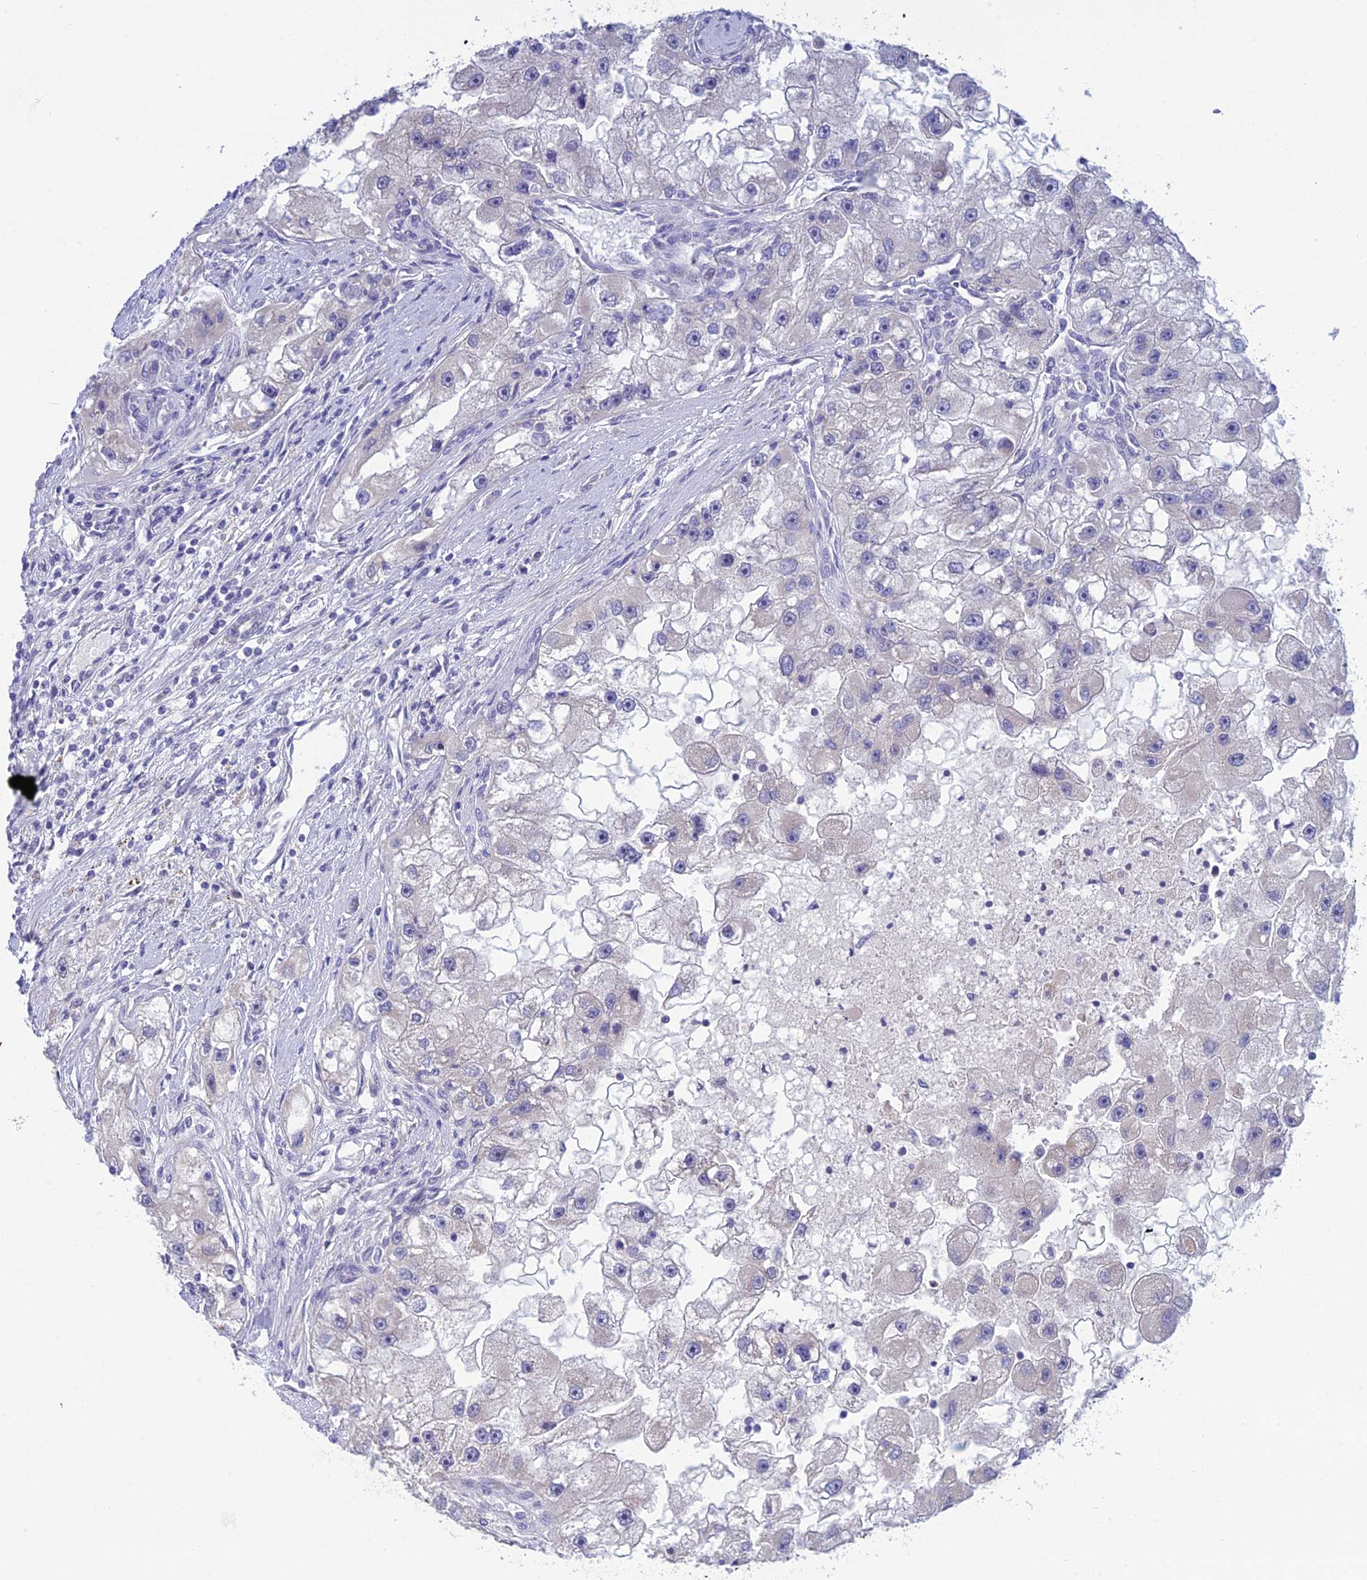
{"staining": {"intensity": "weak", "quantity": "<25%", "location": "cytoplasmic/membranous"}, "tissue": "renal cancer", "cell_type": "Tumor cells", "image_type": "cancer", "snomed": [{"axis": "morphology", "description": "Adenocarcinoma, NOS"}, {"axis": "topography", "description": "Kidney"}], "caption": "Immunohistochemical staining of human renal cancer displays no significant expression in tumor cells. (DAB immunohistochemistry with hematoxylin counter stain).", "gene": "XPO7", "patient": {"sex": "male", "age": 63}}